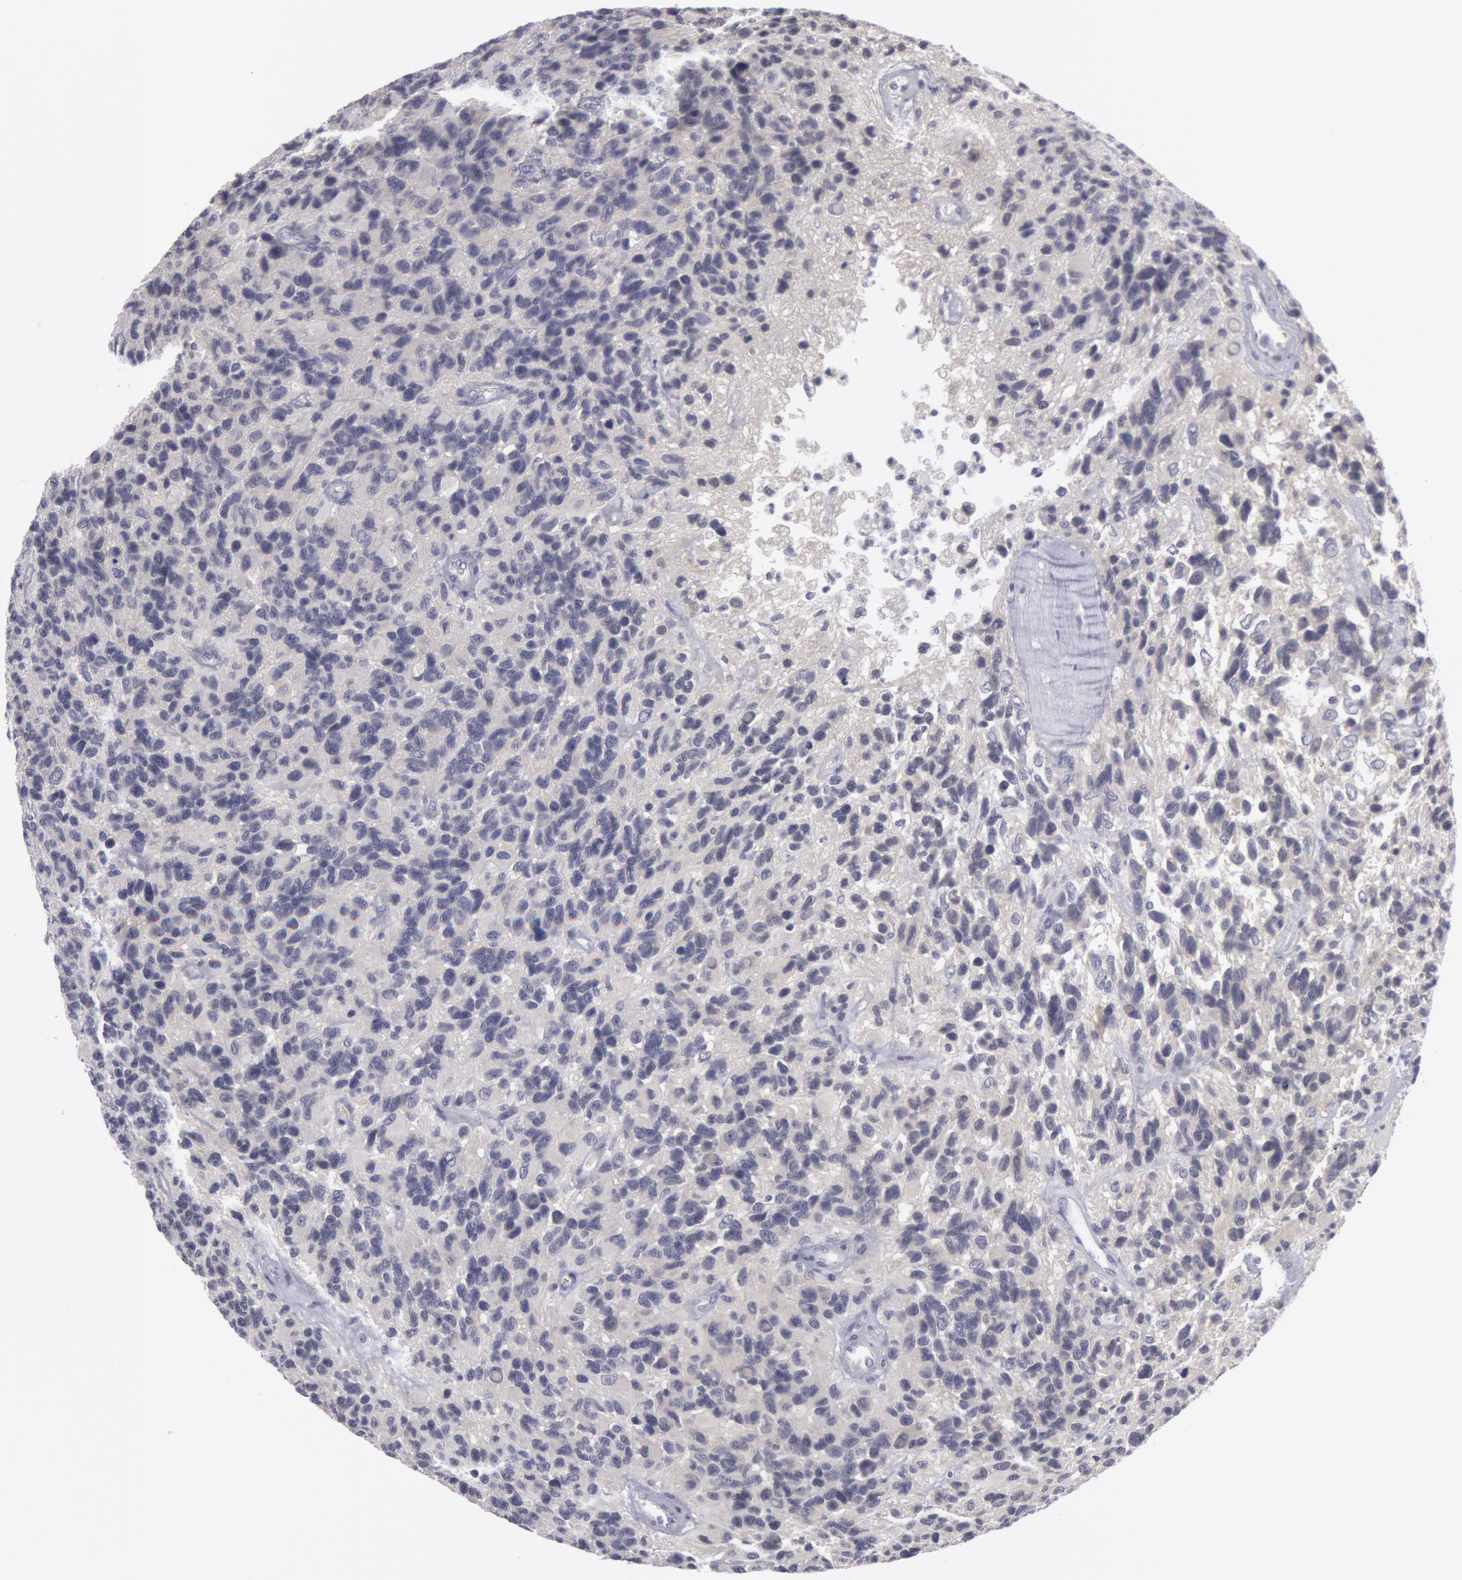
{"staining": {"intensity": "negative", "quantity": "none", "location": "none"}, "tissue": "glioma", "cell_type": "Tumor cells", "image_type": "cancer", "snomed": [{"axis": "morphology", "description": "Glioma, malignant, High grade"}, {"axis": "topography", "description": "Brain"}], "caption": "High power microscopy photomicrograph of an IHC histopathology image of glioma, revealing no significant staining in tumor cells.", "gene": "KRT16", "patient": {"sex": "male", "age": 77}}